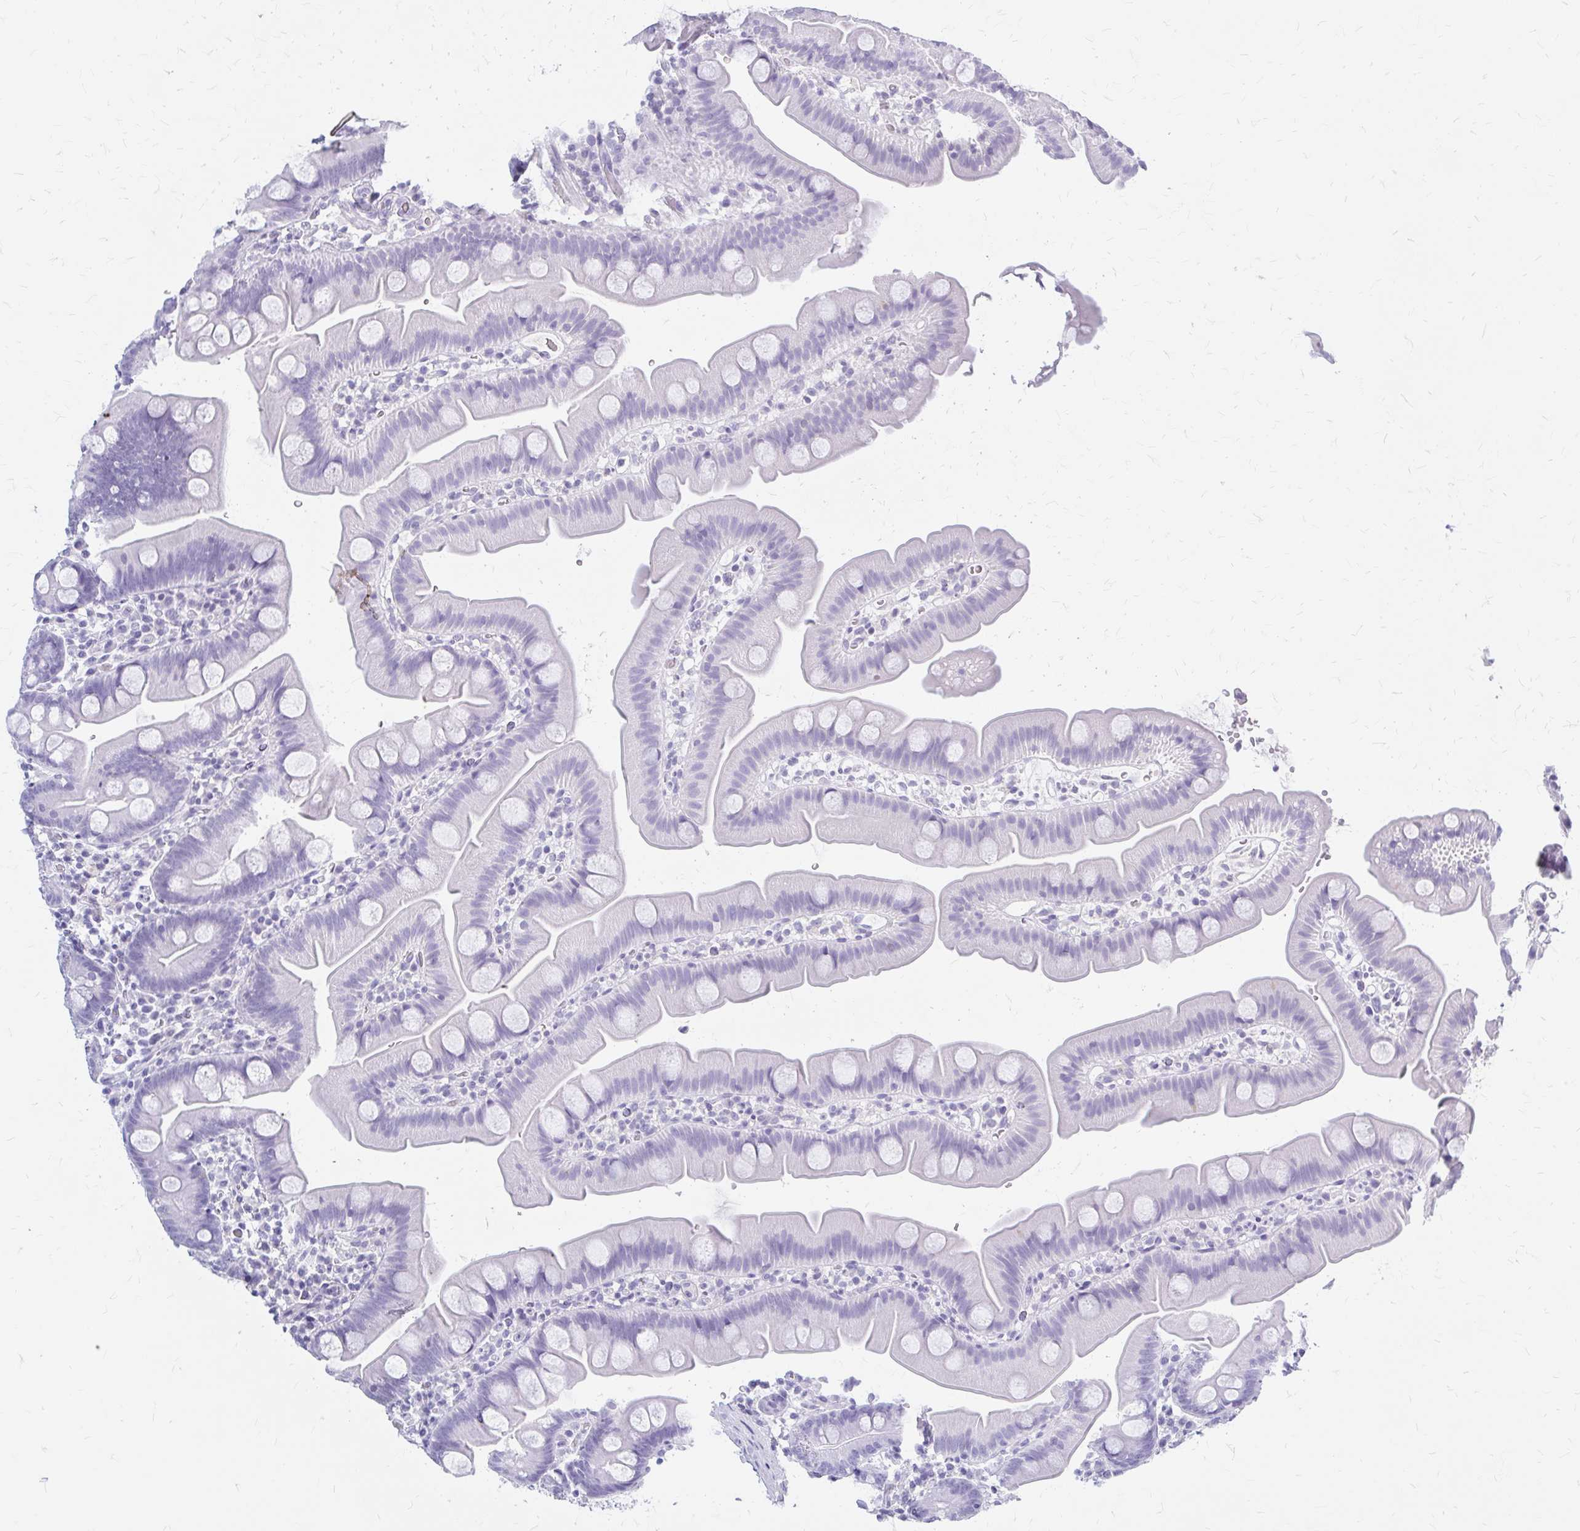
{"staining": {"intensity": "negative", "quantity": "none", "location": "none"}, "tissue": "small intestine", "cell_type": "Glandular cells", "image_type": "normal", "snomed": [{"axis": "morphology", "description": "Normal tissue, NOS"}, {"axis": "topography", "description": "Small intestine"}], "caption": "Image shows no significant protein expression in glandular cells of benign small intestine.", "gene": "KLHDC7A", "patient": {"sex": "female", "age": 68}}